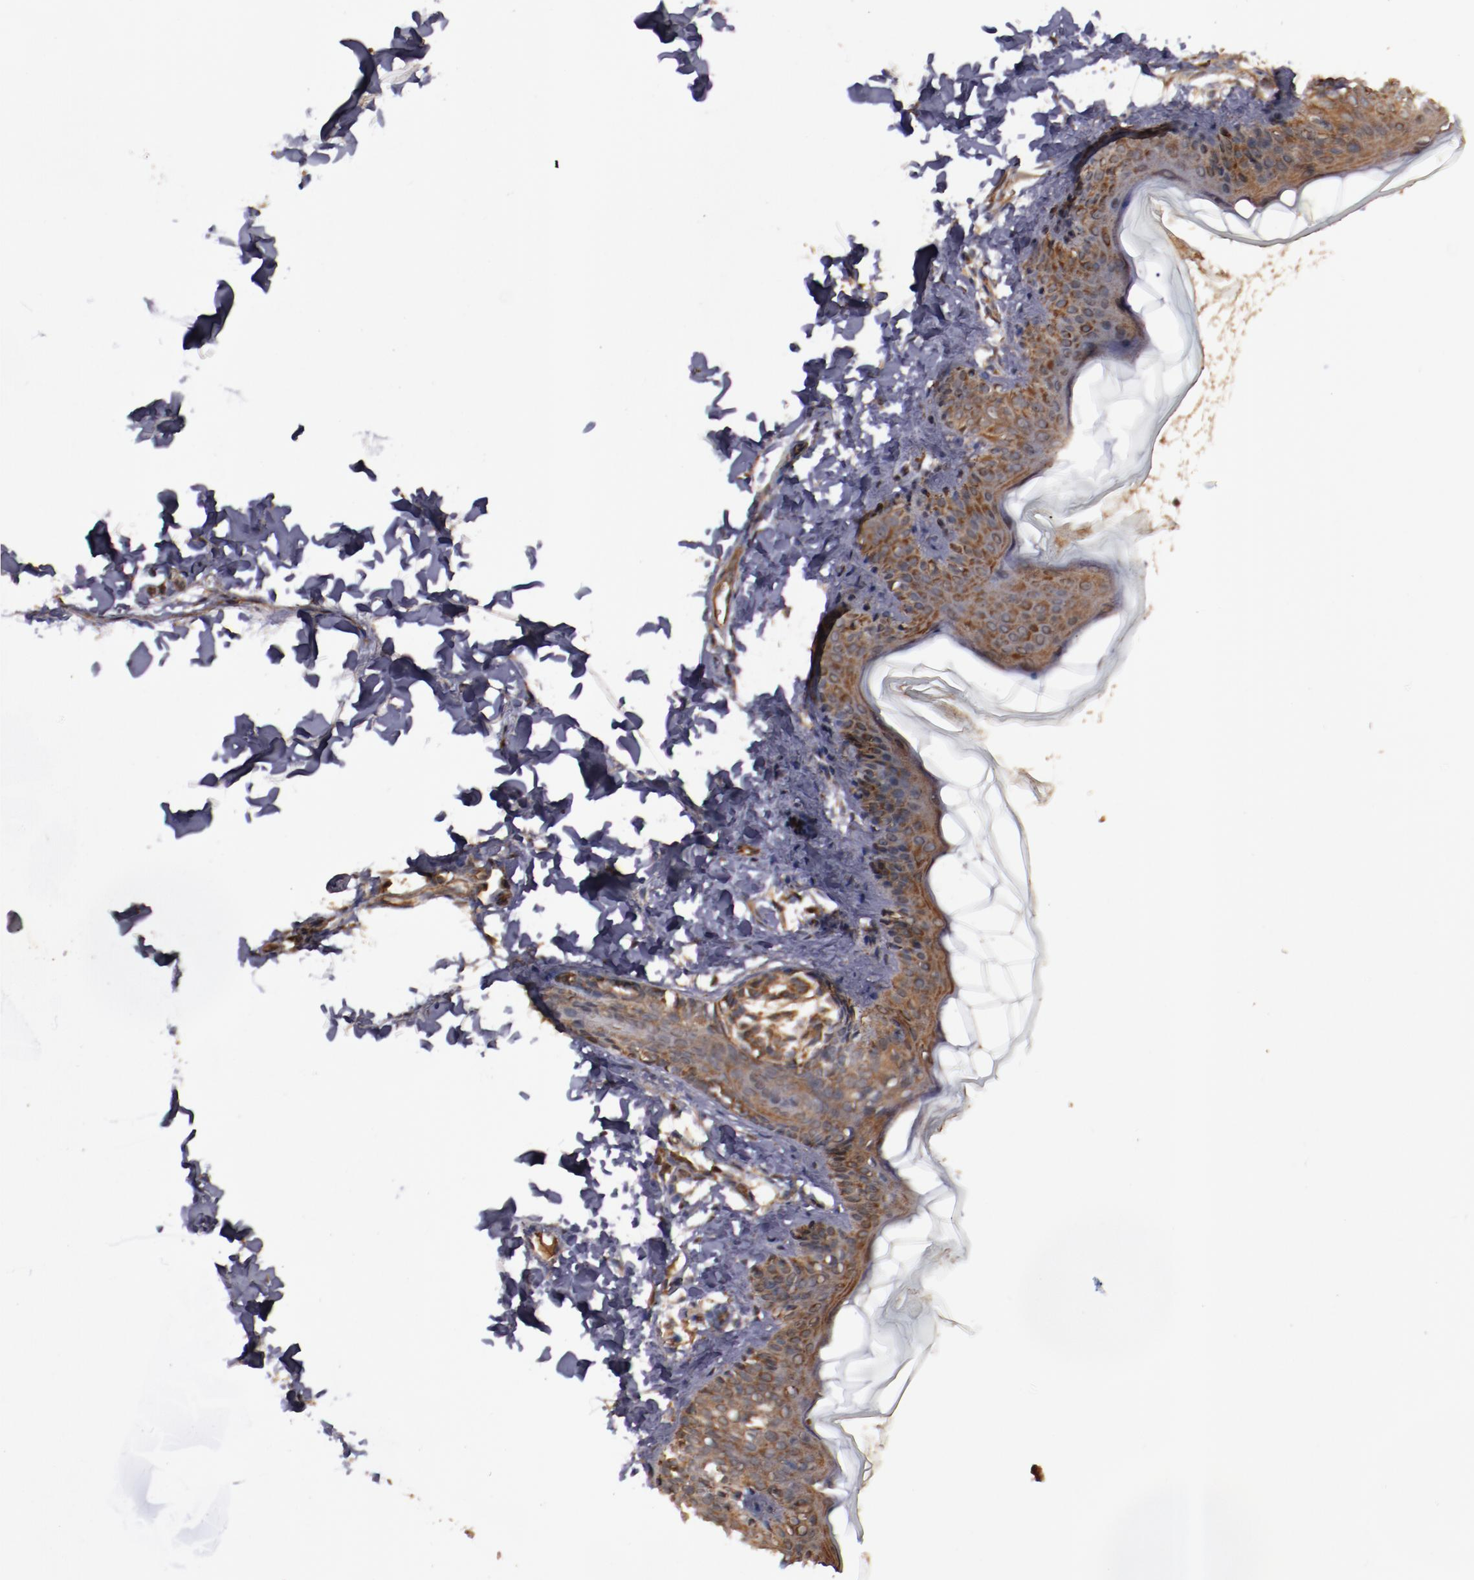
{"staining": {"intensity": "moderate", "quantity": ">75%", "location": "cytoplasmic/membranous"}, "tissue": "skin", "cell_type": "Fibroblasts", "image_type": "normal", "snomed": [{"axis": "morphology", "description": "Normal tissue, NOS"}, {"axis": "topography", "description": "Skin"}], "caption": "Immunohistochemistry (IHC) staining of benign skin, which exhibits medium levels of moderate cytoplasmic/membranous positivity in approximately >75% of fibroblasts indicating moderate cytoplasmic/membranous protein positivity. The staining was performed using DAB (brown) for protein detection and nuclei were counterstained in hematoxylin (blue).", "gene": "TXNDC16", "patient": {"sex": "female", "age": 4}}